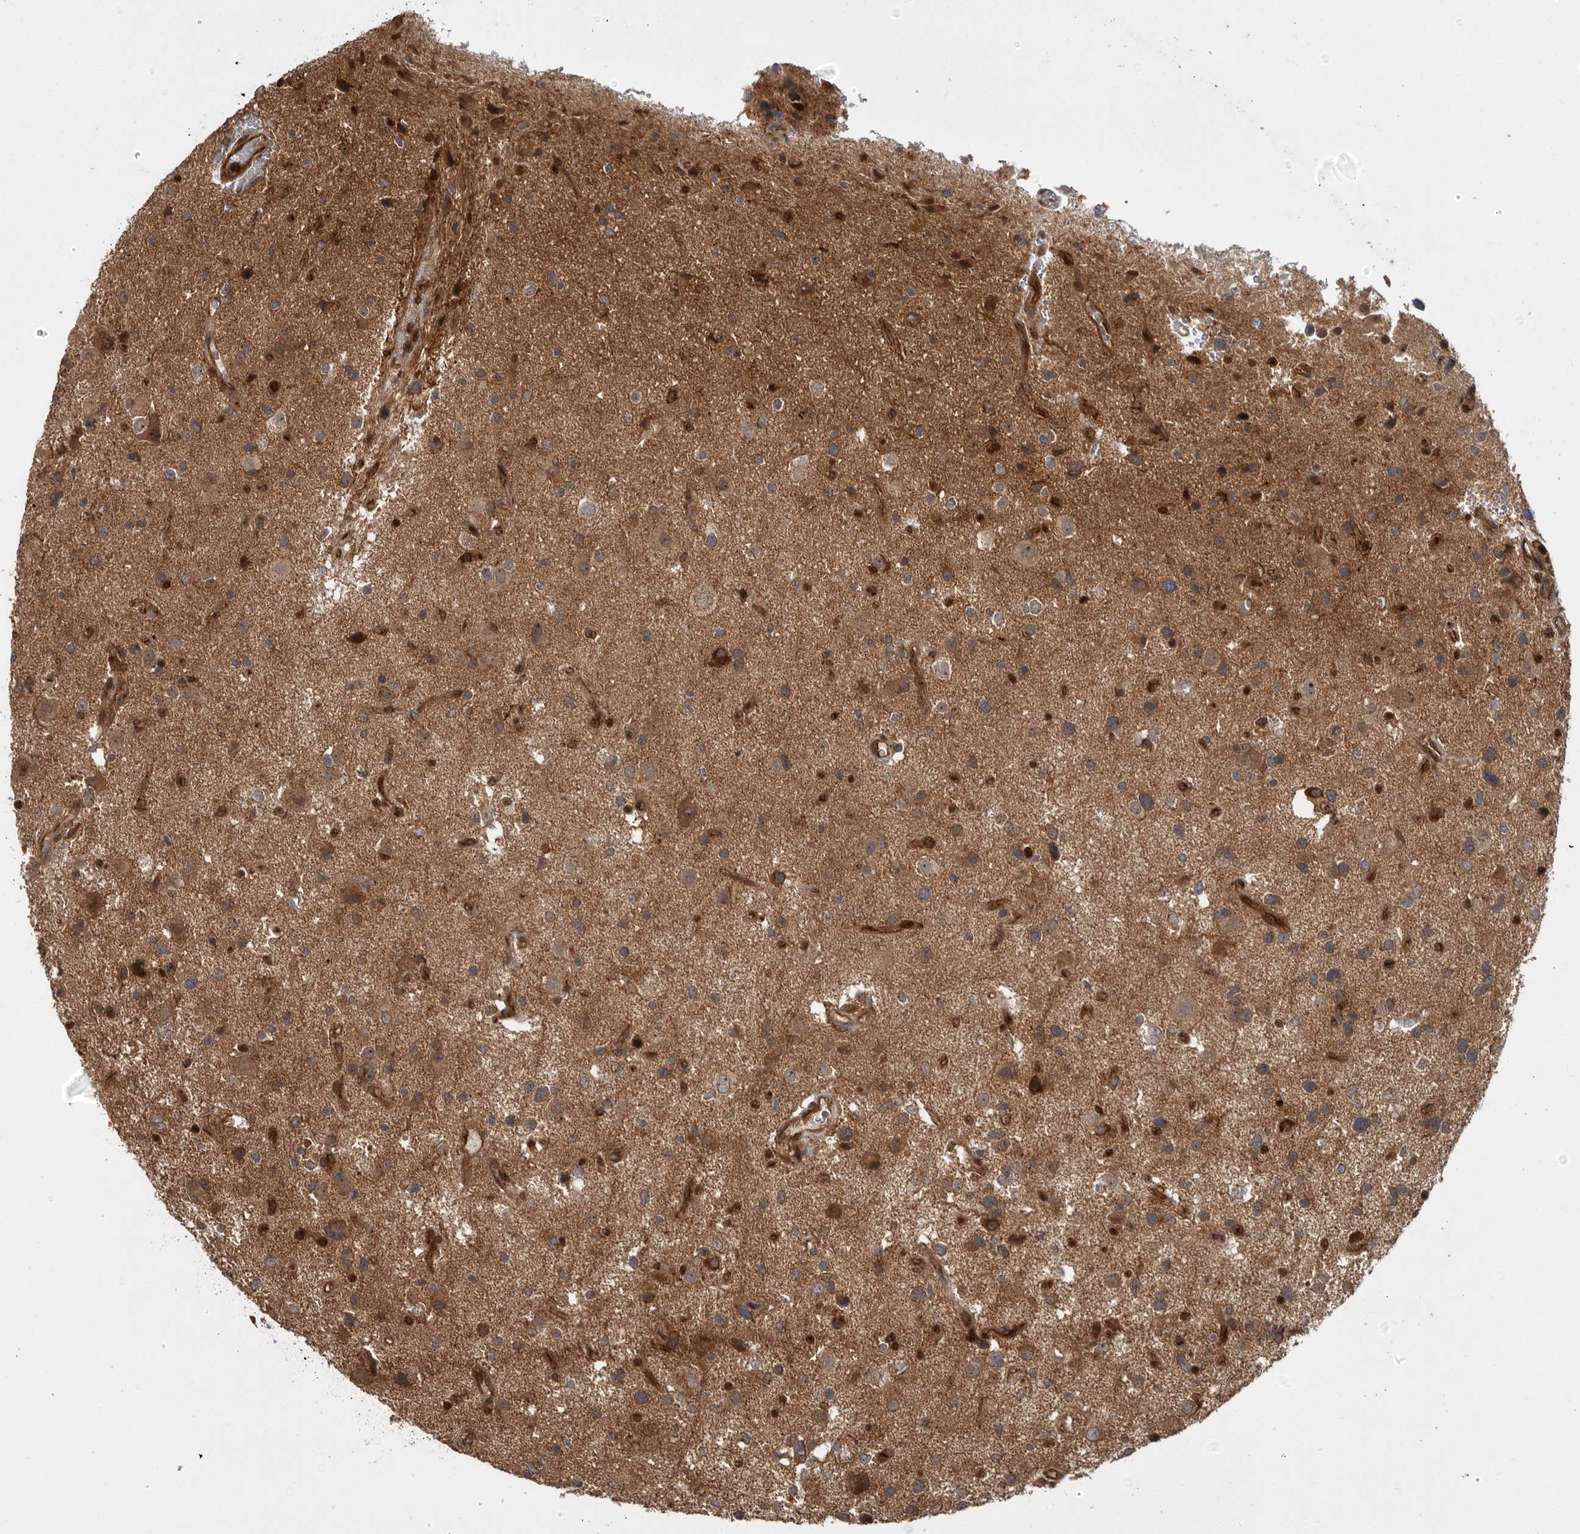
{"staining": {"intensity": "strong", "quantity": "<25%", "location": "cytoplasmic/membranous,nuclear"}, "tissue": "glioma", "cell_type": "Tumor cells", "image_type": "cancer", "snomed": [{"axis": "morphology", "description": "Glioma, malignant, High grade"}, {"axis": "topography", "description": "Brain"}], "caption": "Glioma stained with DAB (3,3'-diaminobenzidine) IHC shows medium levels of strong cytoplasmic/membranous and nuclear positivity in approximately <25% of tumor cells.", "gene": "DHDDS", "patient": {"sex": "male", "age": 33}}